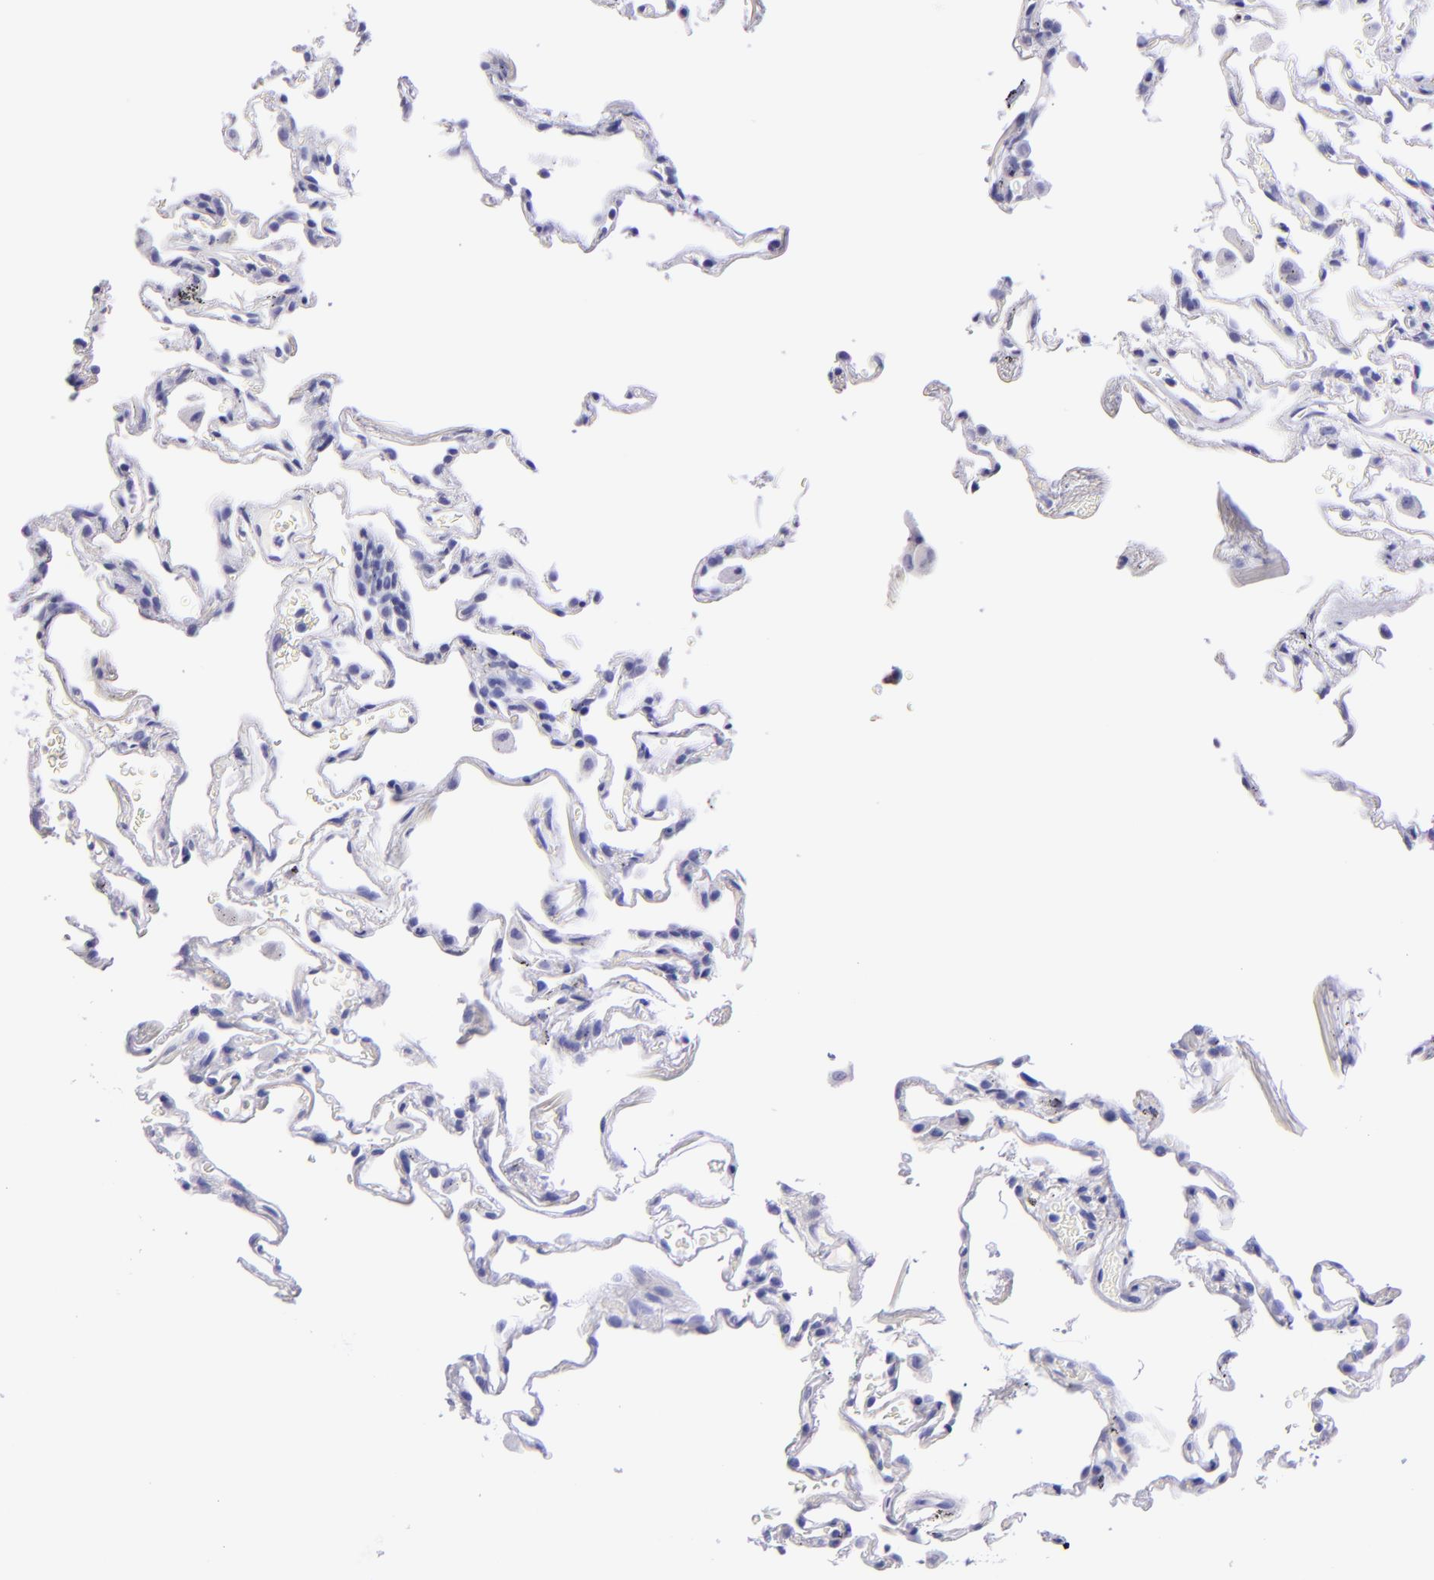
{"staining": {"intensity": "negative", "quantity": "none", "location": "none"}, "tissue": "lung", "cell_type": "Alveolar cells", "image_type": "normal", "snomed": [{"axis": "morphology", "description": "Normal tissue, NOS"}, {"axis": "morphology", "description": "Inflammation, NOS"}, {"axis": "topography", "description": "Lung"}], "caption": "Lung was stained to show a protein in brown. There is no significant expression in alveolar cells. (Brightfield microscopy of DAB immunohistochemistry (IHC) at high magnification).", "gene": "TYRP1", "patient": {"sex": "male", "age": 69}}